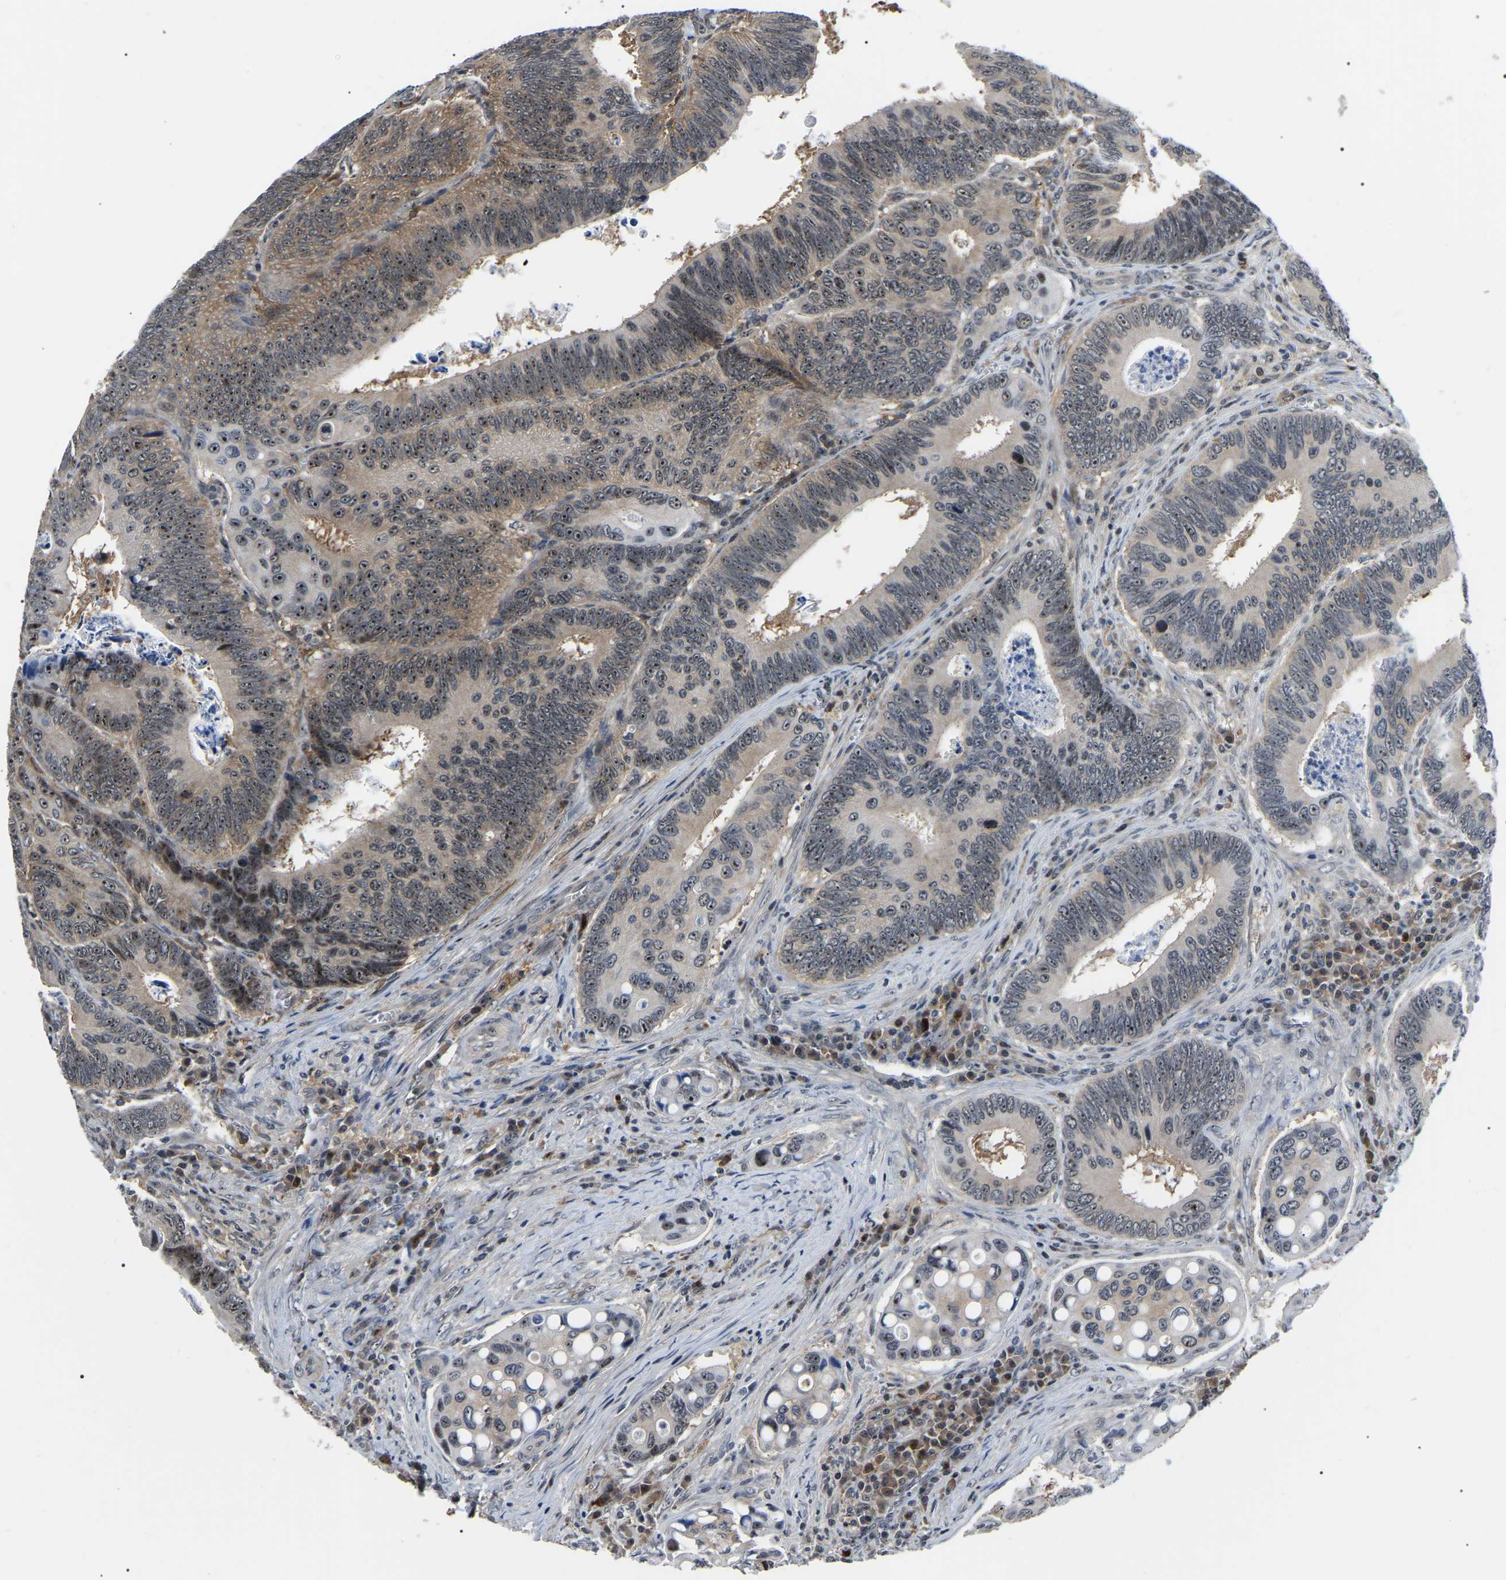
{"staining": {"intensity": "moderate", "quantity": "25%-75%", "location": "nuclear"}, "tissue": "colorectal cancer", "cell_type": "Tumor cells", "image_type": "cancer", "snomed": [{"axis": "morphology", "description": "Inflammation, NOS"}, {"axis": "morphology", "description": "Adenocarcinoma, NOS"}, {"axis": "topography", "description": "Colon"}], "caption": "Adenocarcinoma (colorectal) was stained to show a protein in brown. There is medium levels of moderate nuclear expression in approximately 25%-75% of tumor cells.", "gene": "RRP1B", "patient": {"sex": "male", "age": 72}}